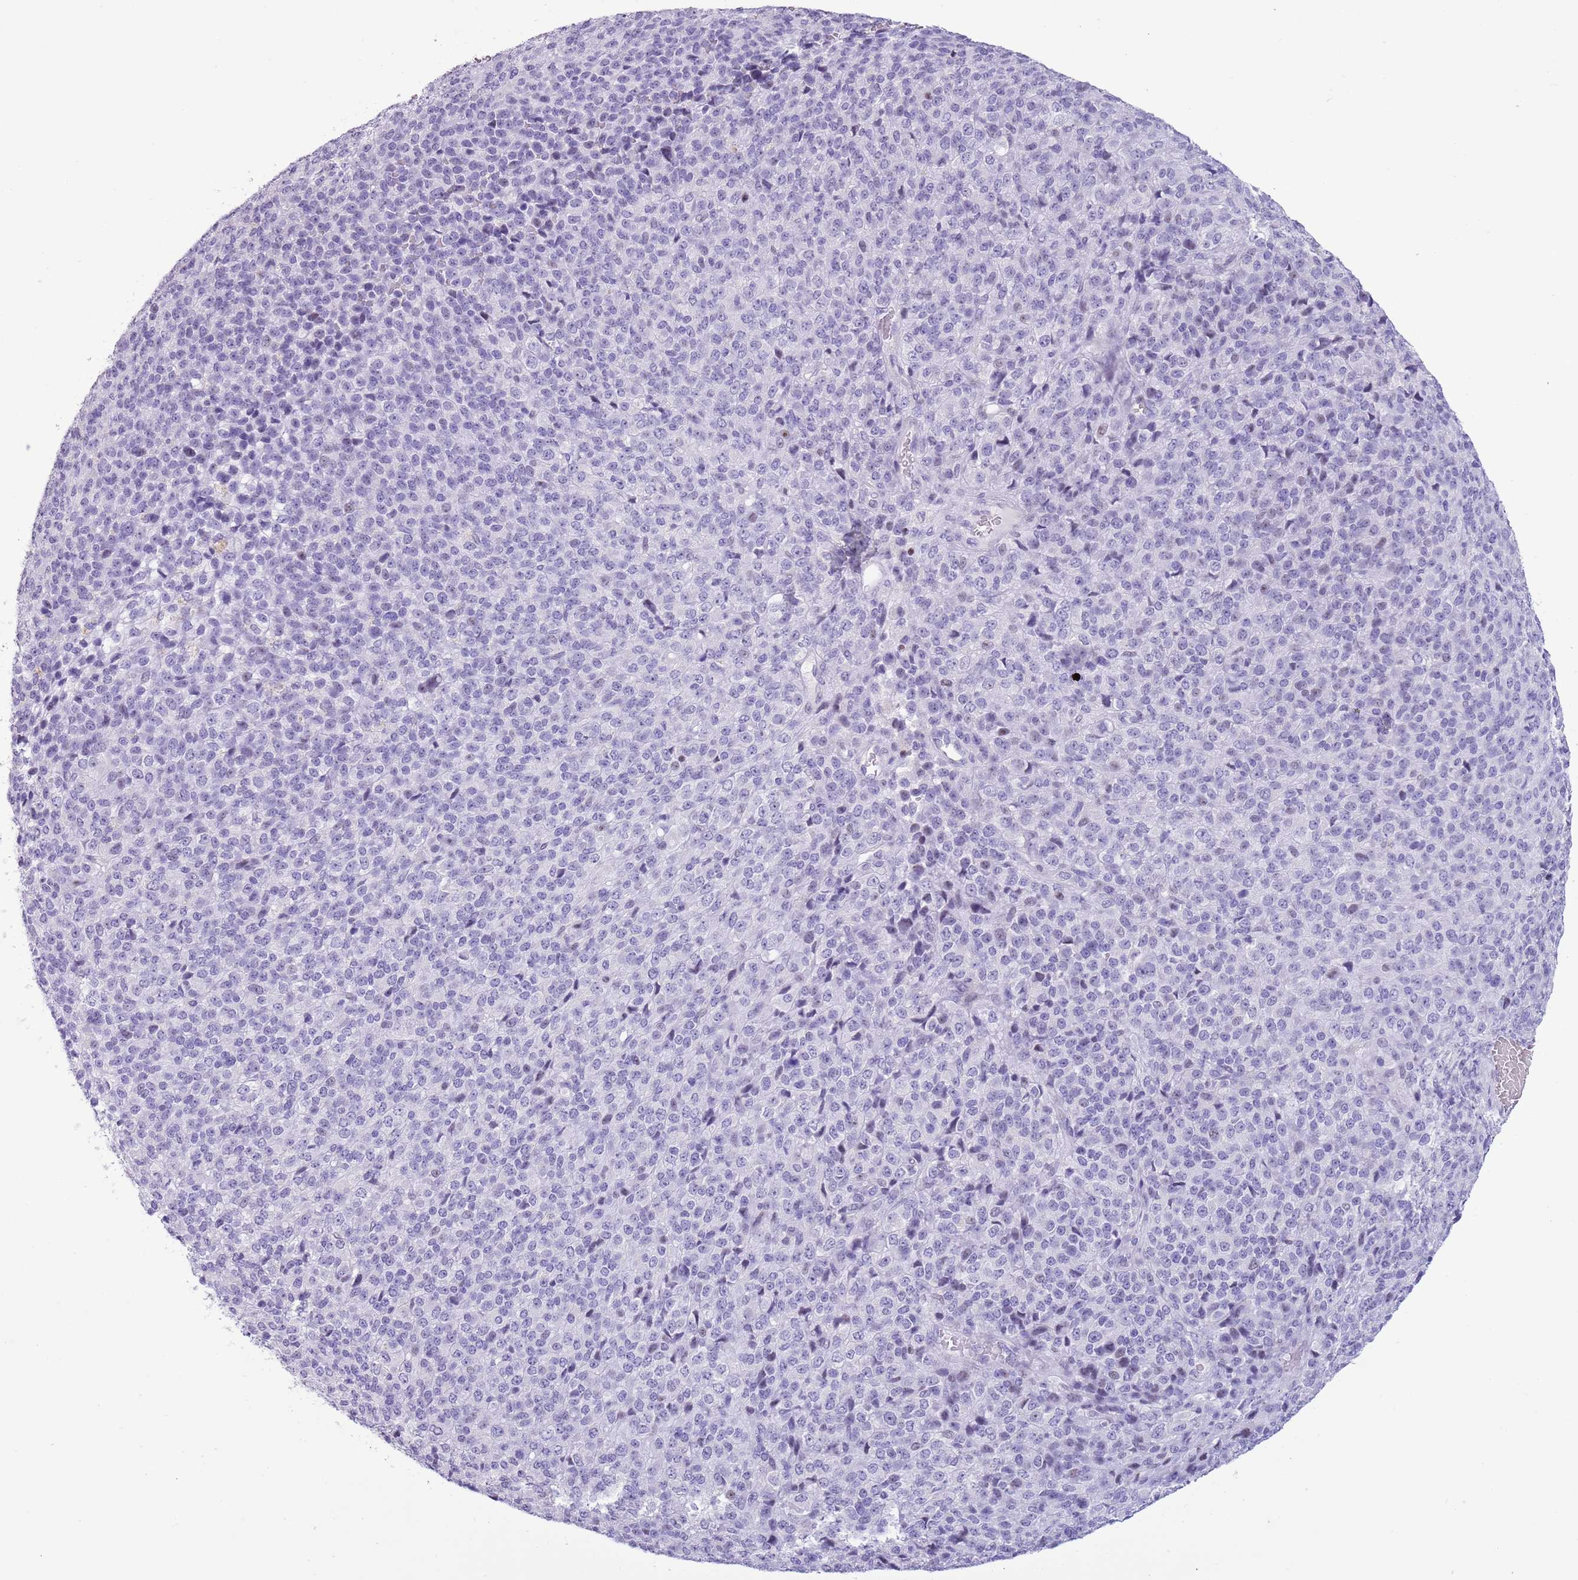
{"staining": {"intensity": "negative", "quantity": "none", "location": "none"}, "tissue": "melanoma", "cell_type": "Tumor cells", "image_type": "cancer", "snomed": [{"axis": "morphology", "description": "Malignant melanoma, Metastatic site"}, {"axis": "topography", "description": "Brain"}], "caption": "Immunohistochemistry (IHC) of human malignant melanoma (metastatic site) displays no positivity in tumor cells.", "gene": "BCL11B", "patient": {"sex": "female", "age": 56}}